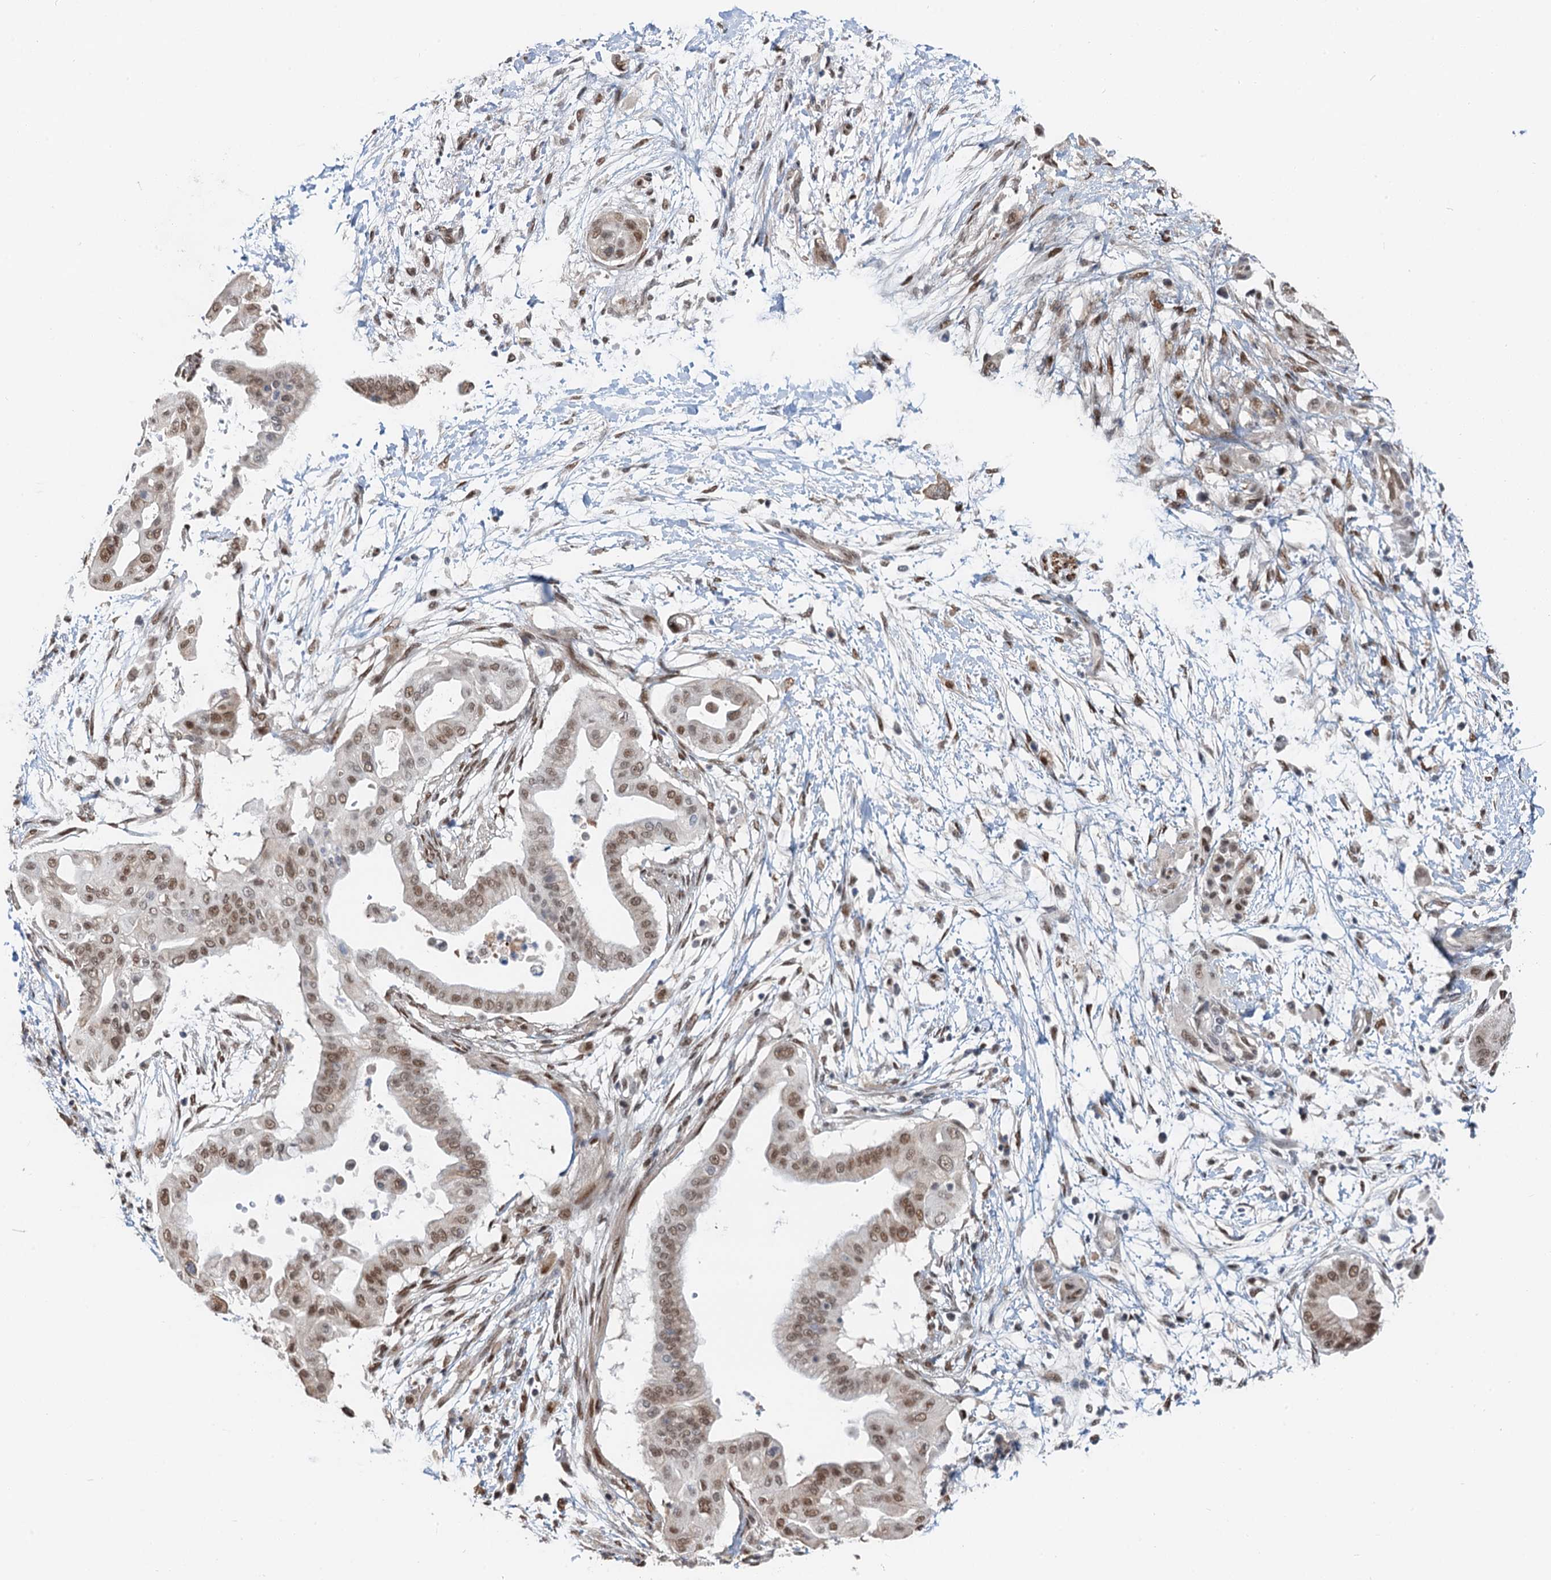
{"staining": {"intensity": "moderate", "quantity": ">75%", "location": "nuclear"}, "tissue": "pancreatic cancer", "cell_type": "Tumor cells", "image_type": "cancer", "snomed": [{"axis": "morphology", "description": "Adenocarcinoma, NOS"}, {"axis": "topography", "description": "Pancreas"}], "caption": "Tumor cells exhibit medium levels of moderate nuclear staining in about >75% of cells in human pancreatic adenocarcinoma.", "gene": "CFDP1", "patient": {"sex": "male", "age": 68}}